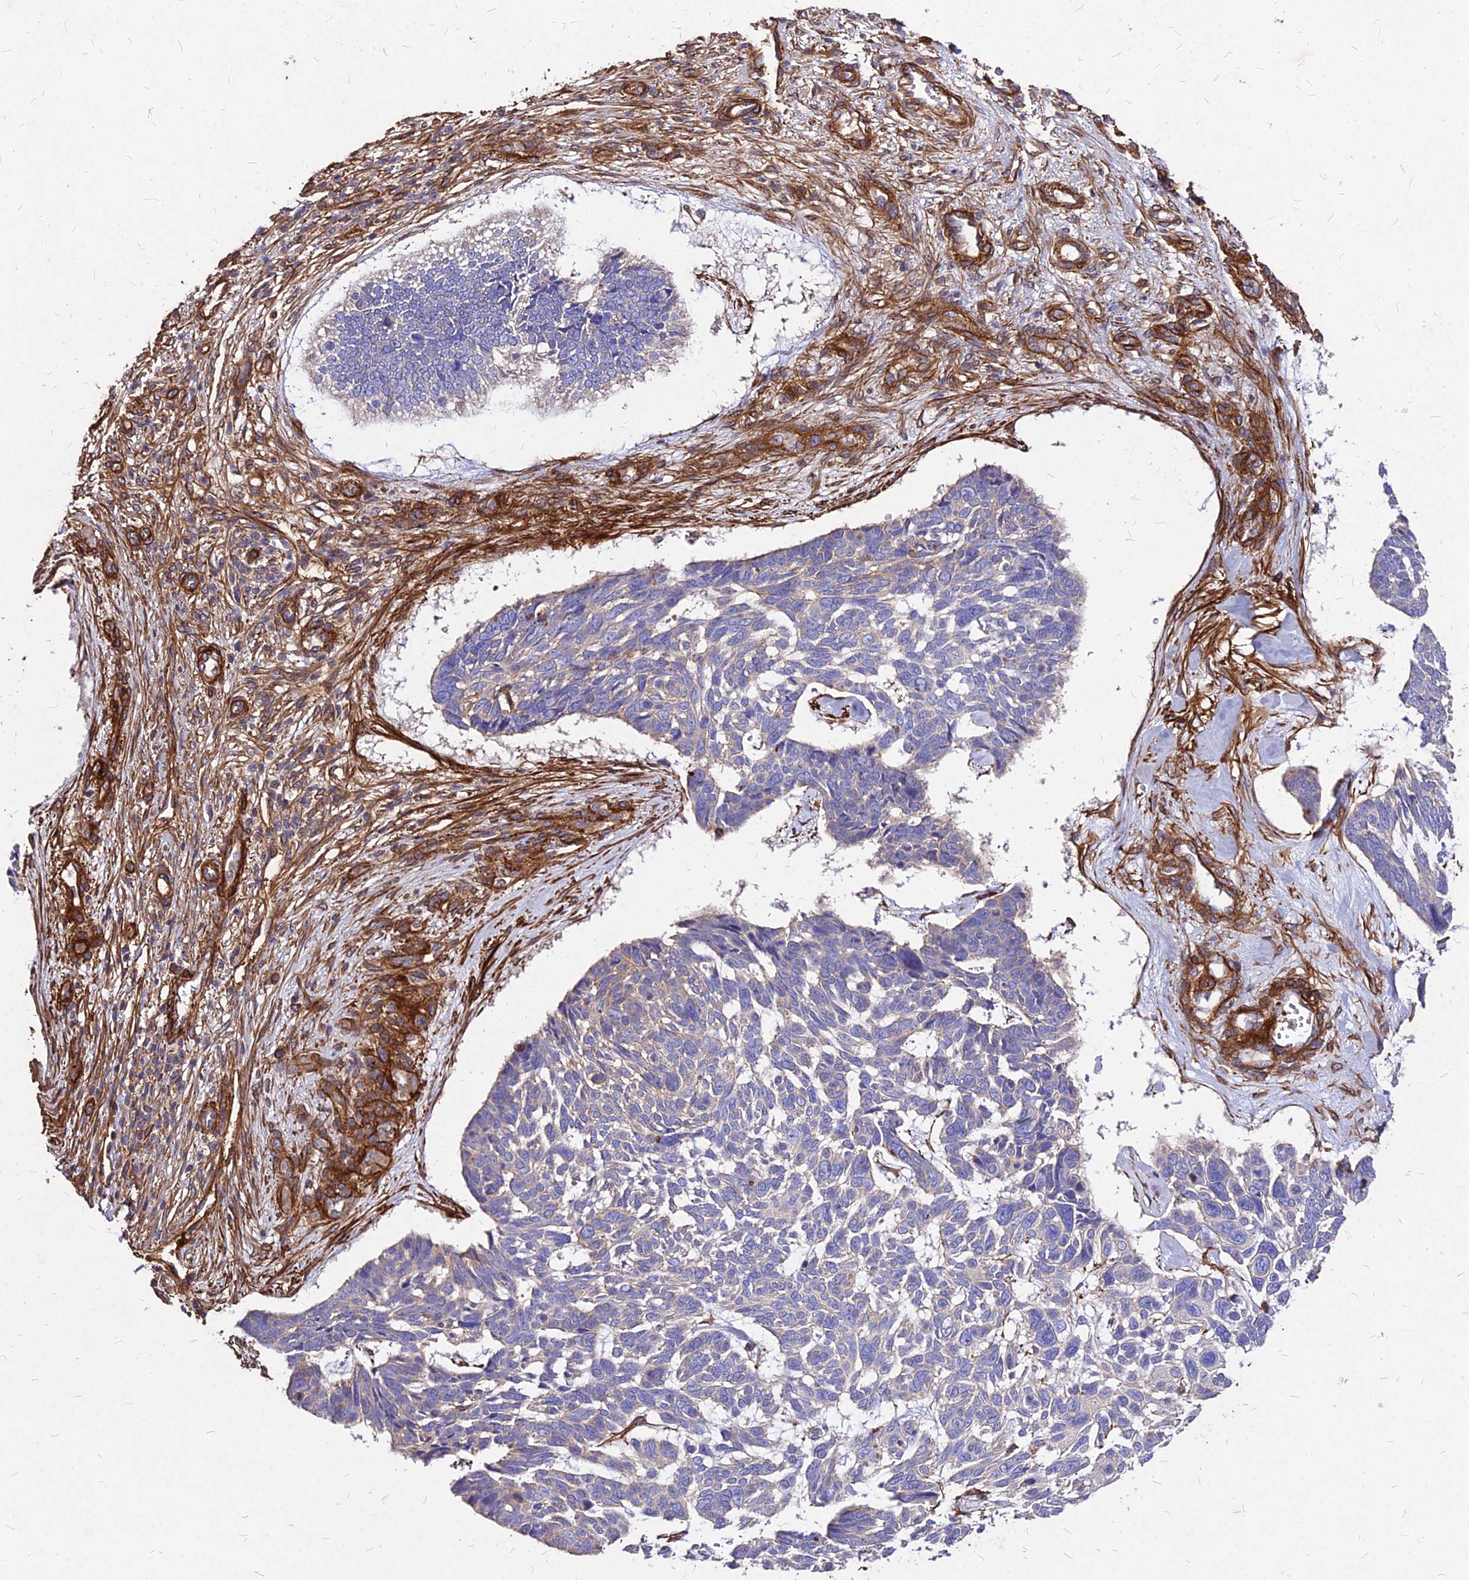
{"staining": {"intensity": "weak", "quantity": "<25%", "location": "cytoplasmic/membranous"}, "tissue": "skin cancer", "cell_type": "Tumor cells", "image_type": "cancer", "snomed": [{"axis": "morphology", "description": "Basal cell carcinoma"}, {"axis": "topography", "description": "Skin"}], "caption": "Immunohistochemical staining of human basal cell carcinoma (skin) demonstrates no significant expression in tumor cells.", "gene": "EFCC1", "patient": {"sex": "male", "age": 88}}